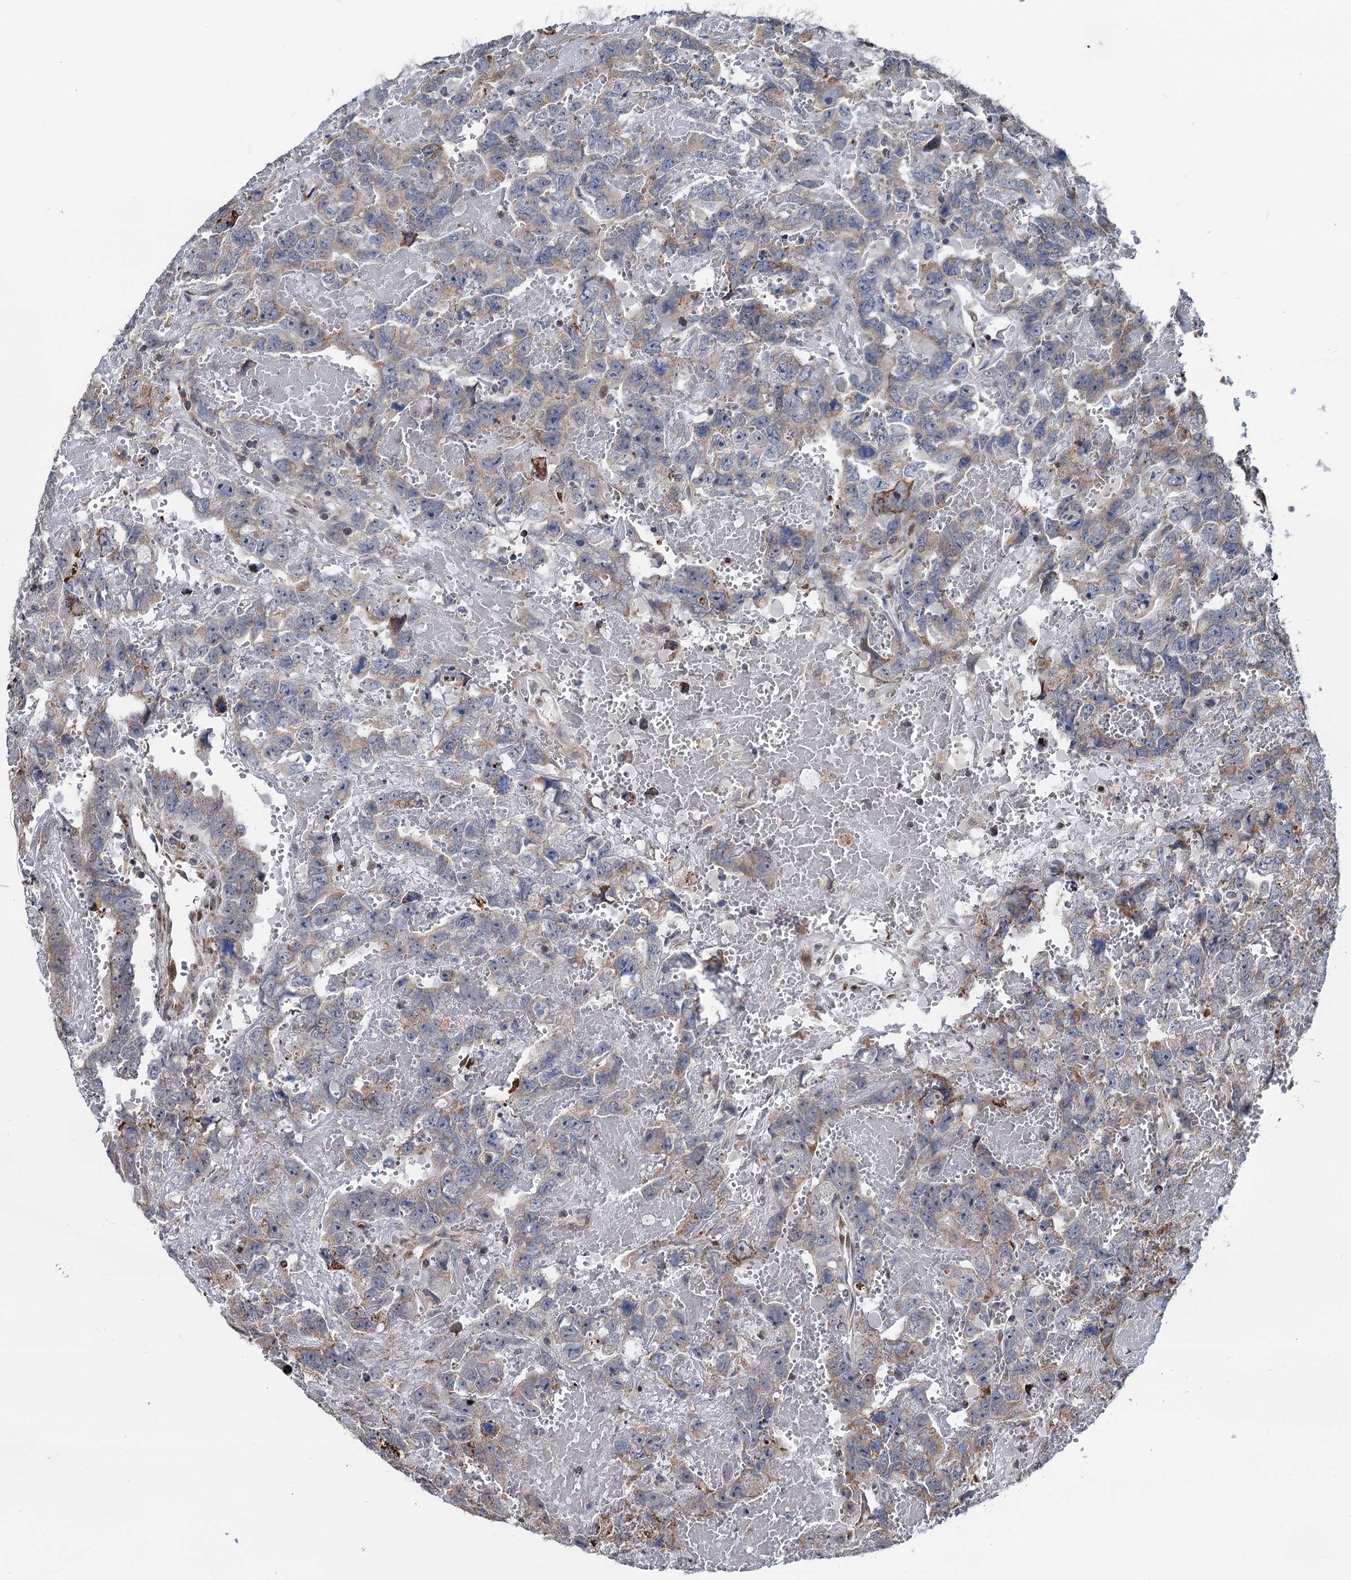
{"staining": {"intensity": "weak", "quantity": "<25%", "location": "cytoplasmic/membranous"}, "tissue": "testis cancer", "cell_type": "Tumor cells", "image_type": "cancer", "snomed": [{"axis": "morphology", "description": "Carcinoma, Embryonal, NOS"}, {"axis": "topography", "description": "Testis"}], "caption": "This image is of testis cancer (embryonal carcinoma) stained with immunohistochemistry (IHC) to label a protein in brown with the nuclei are counter-stained blue. There is no expression in tumor cells.", "gene": "CCDC102A", "patient": {"sex": "male", "age": 45}}